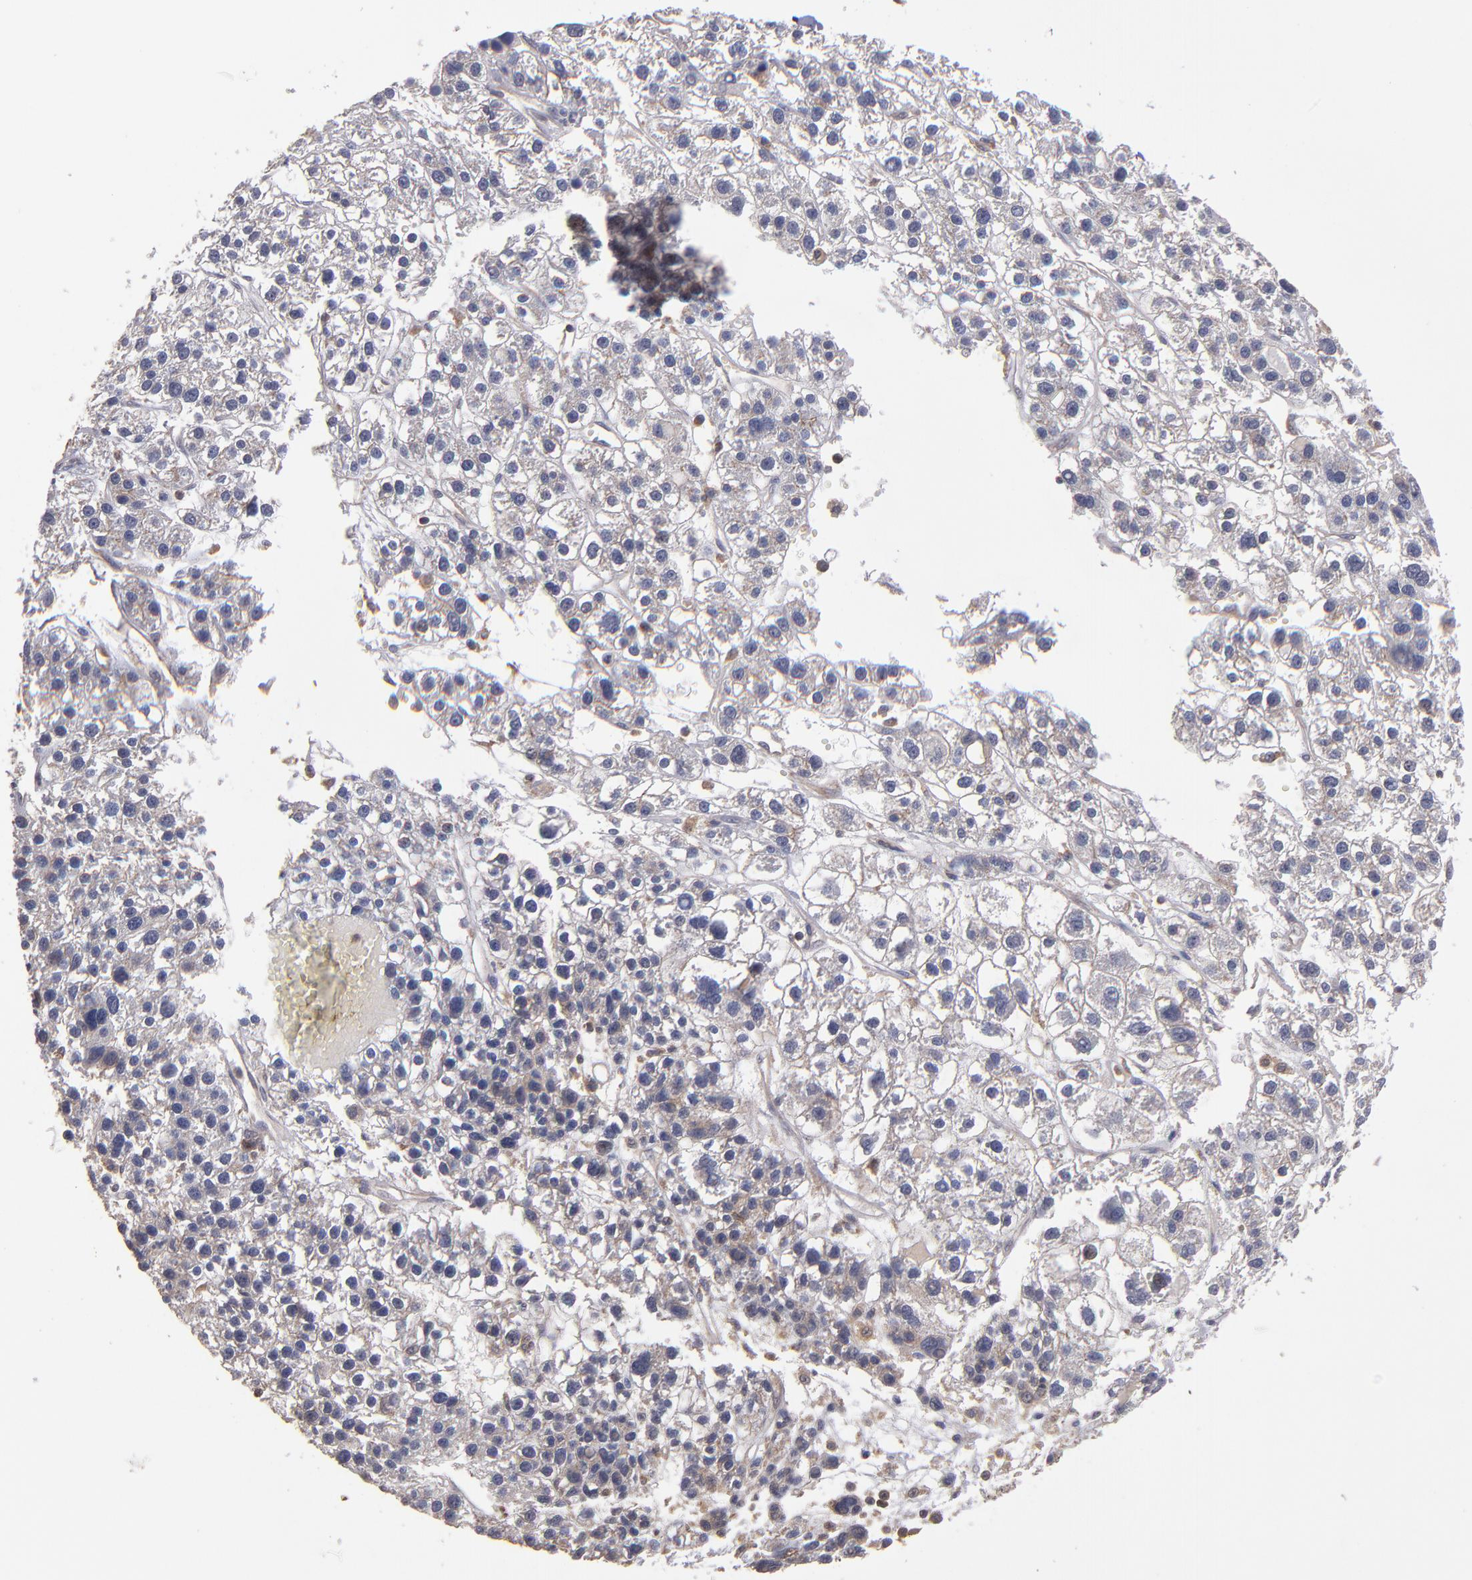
{"staining": {"intensity": "weak", "quantity": "<25%", "location": "cytoplasmic/membranous"}, "tissue": "liver cancer", "cell_type": "Tumor cells", "image_type": "cancer", "snomed": [{"axis": "morphology", "description": "Carcinoma, Hepatocellular, NOS"}, {"axis": "topography", "description": "Liver"}], "caption": "Immunohistochemical staining of hepatocellular carcinoma (liver) shows no significant positivity in tumor cells.", "gene": "NF2", "patient": {"sex": "female", "age": 85}}